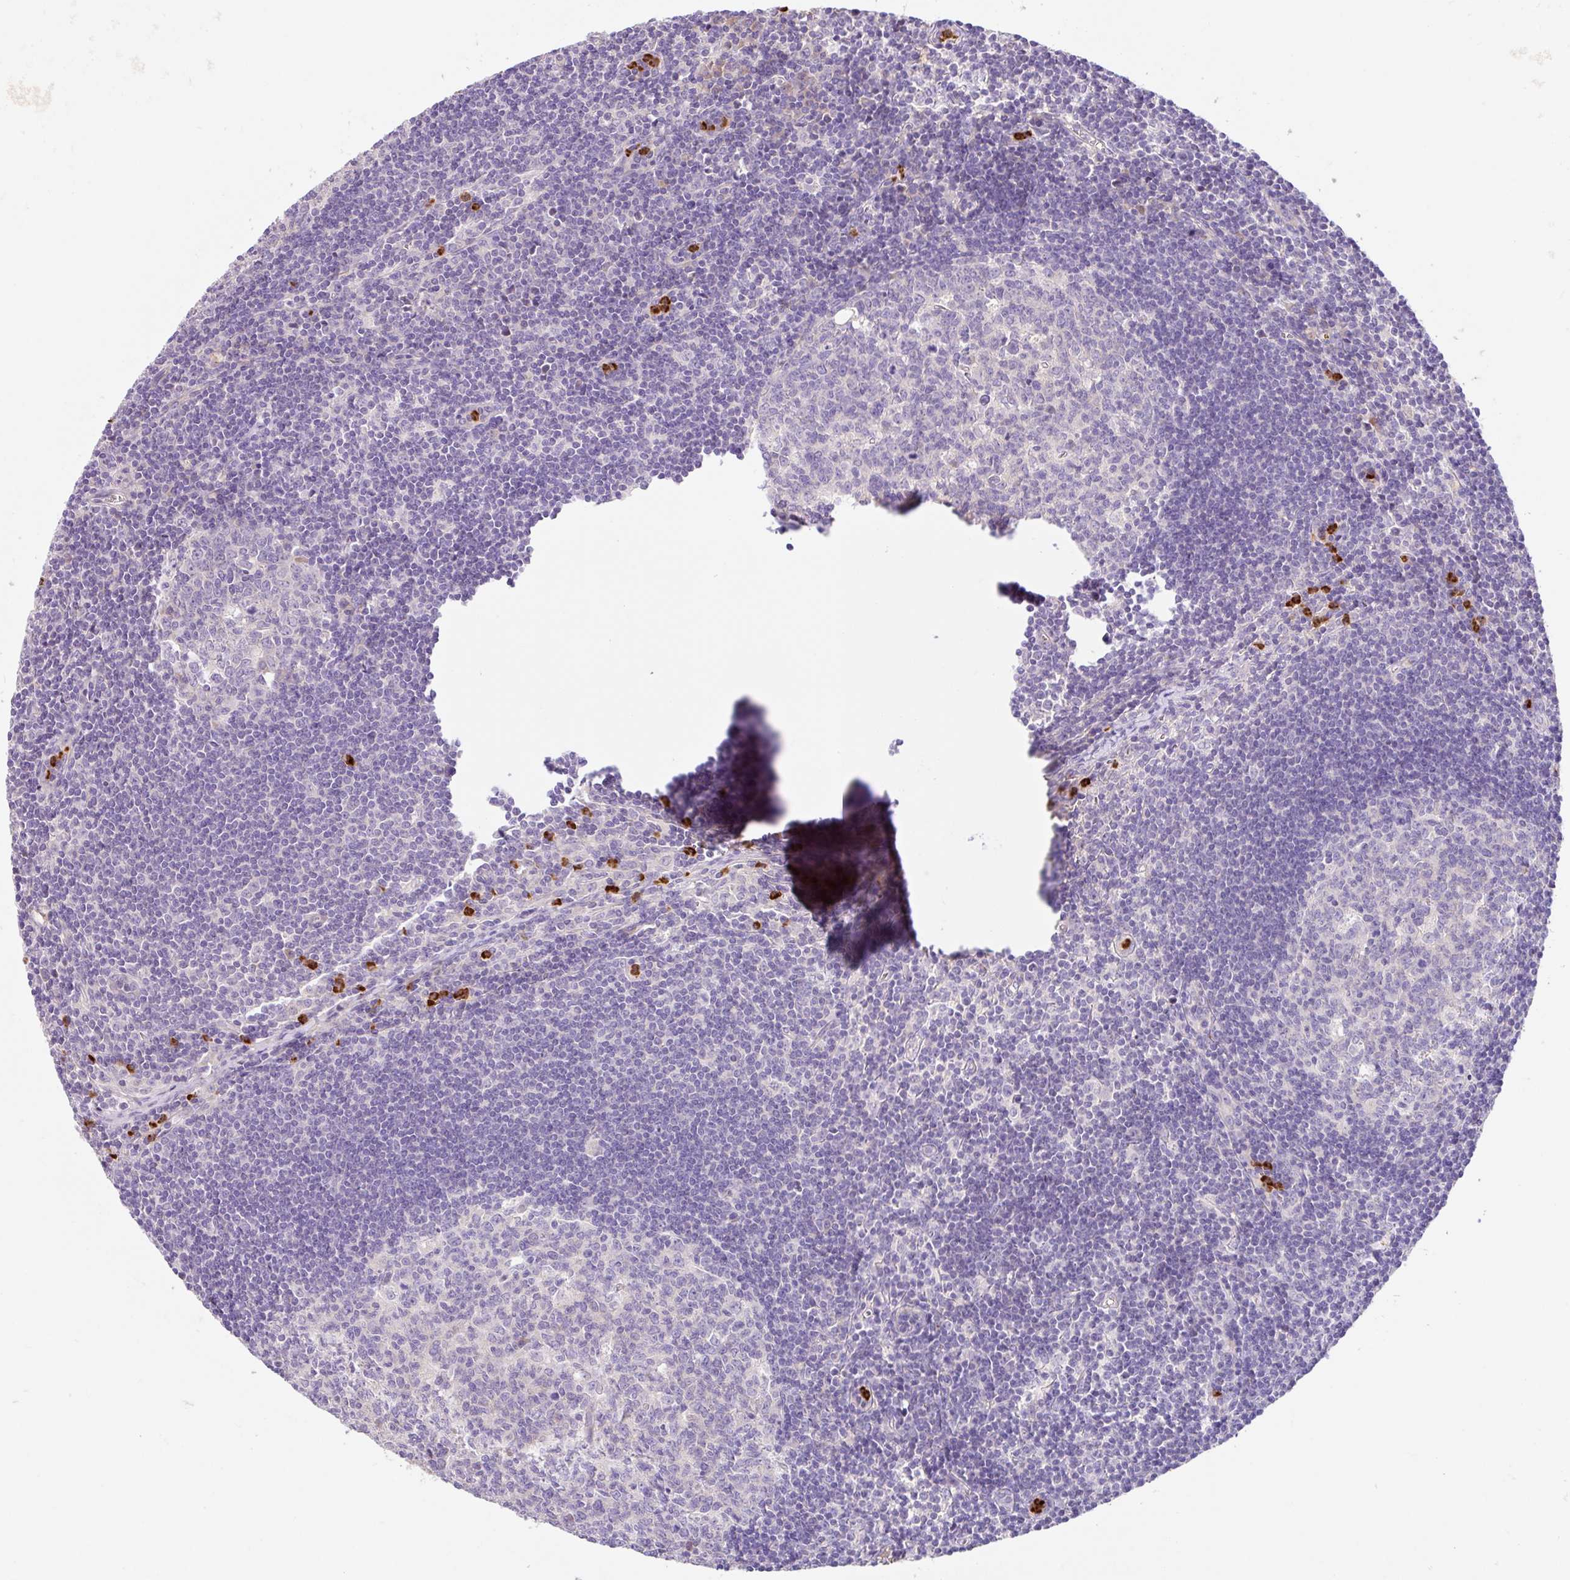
{"staining": {"intensity": "negative", "quantity": "none", "location": "none"}, "tissue": "lymph node", "cell_type": "Germinal center cells", "image_type": "normal", "snomed": [{"axis": "morphology", "description": "Normal tissue, NOS"}, {"axis": "topography", "description": "Lymph node"}], "caption": "Immunohistochemistry histopathology image of normal human lymph node stained for a protein (brown), which displays no expression in germinal center cells. Nuclei are stained in blue.", "gene": "CRISP3", "patient": {"sex": "female", "age": 29}}